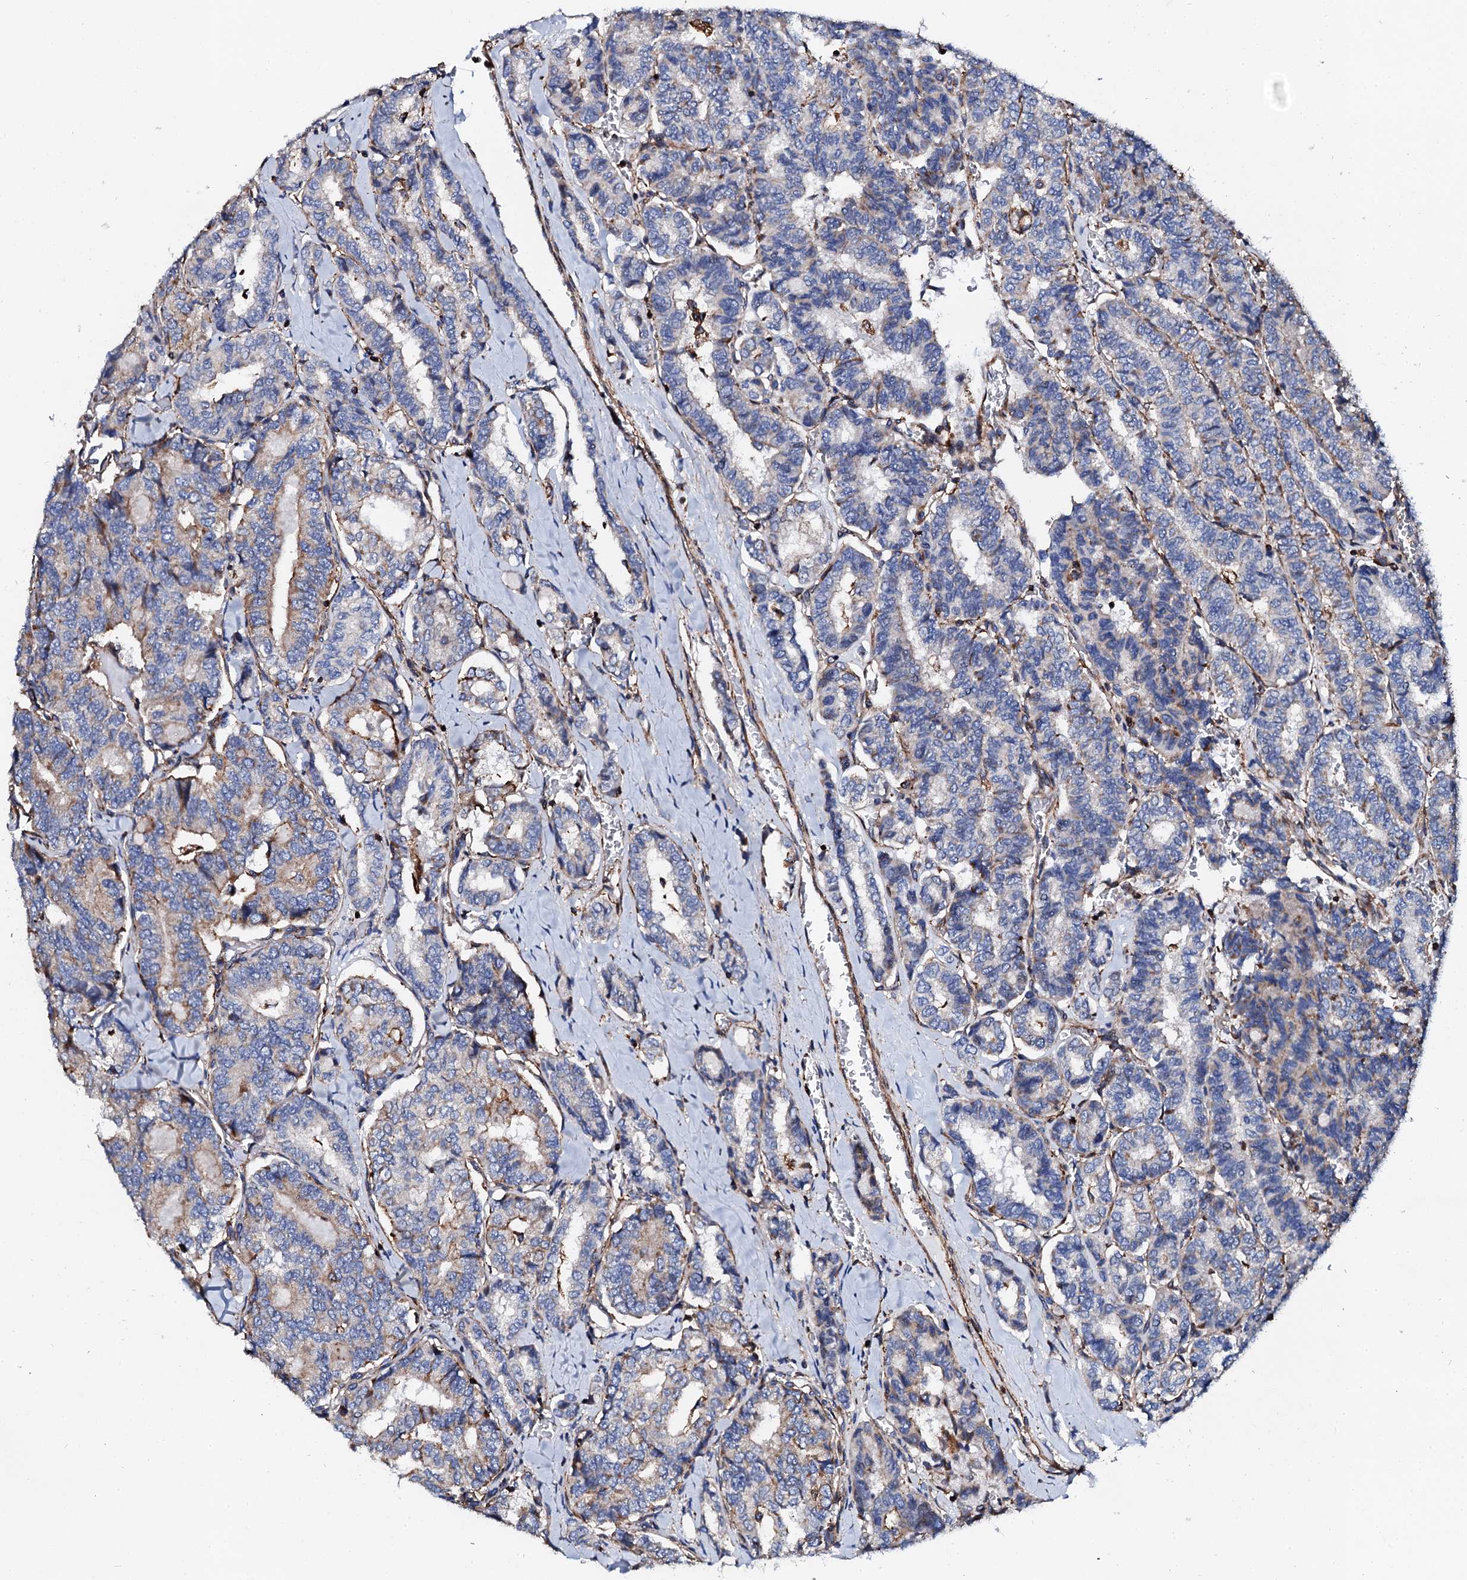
{"staining": {"intensity": "weak", "quantity": "<25%", "location": "cytoplasmic/membranous"}, "tissue": "thyroid cancer", "cell_type": "Tumor cells", "image_type": "cancer", "snomed": [{"axis": "morphology", "description": "Papillary adenocarcinoma, NOS"}, {"axis": "topography", "description": "Thyroid gland"}], "caption": "Protein analysis of thyroid cancer displays no significant expression in tumor cells.", "gene": "INTS10", "patient": {"sex": "female", "age": 35}}